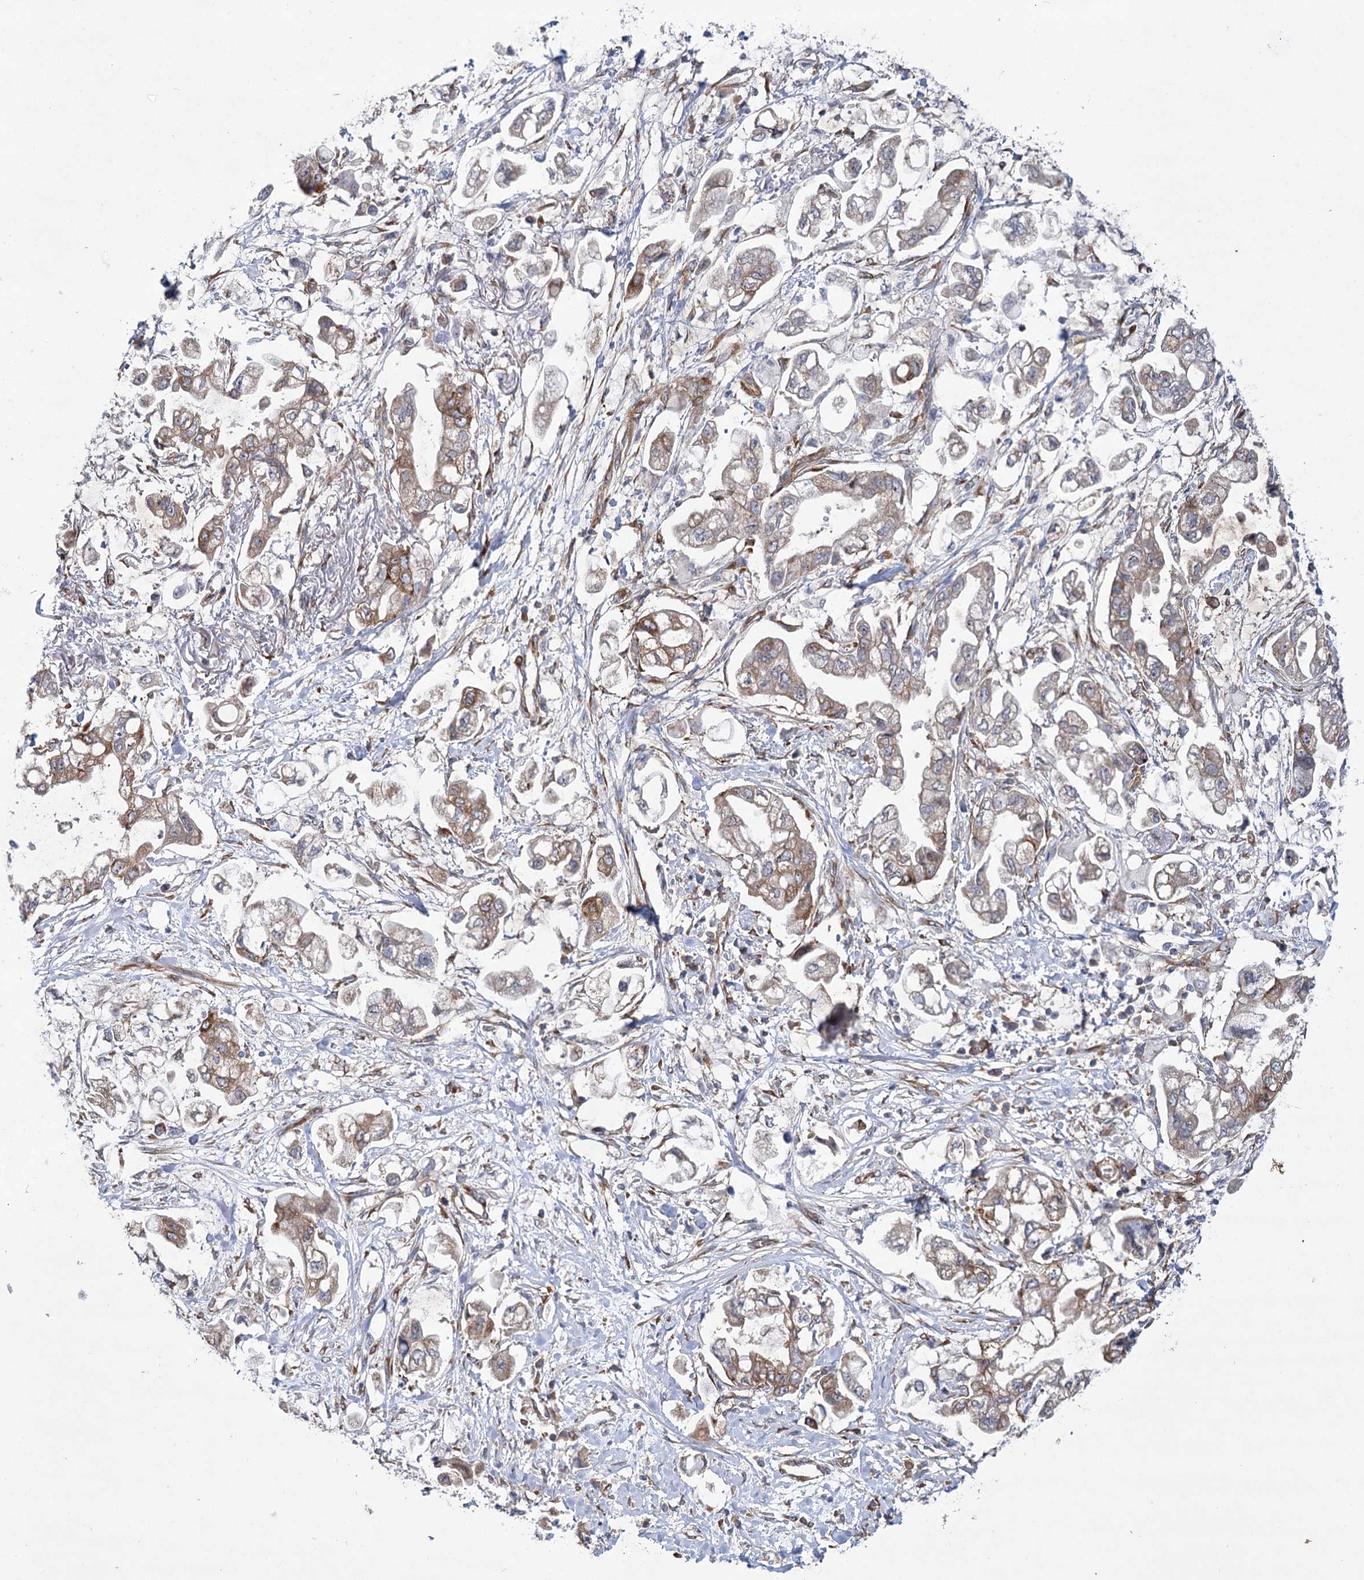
{"staining": {"intensity": "moderate", "quantity": "25%-75%", "location": "cytoplasmic/membranous"}, "tissue": "stomach cancer", "cell_type": "Tumor cells", "image_type": "cancer", "snomed": [{"axis": "morphology", "description": "Adenocarcinoma, NOS"}, {"axis": "topography", "description": "Stomach"}], "caption": "Stomach adenocarcinoma stained for a protein exhibits moderate cytoplasmic/membranous positivity in tumor cells.", "gene": "VWA2", "patient": {"sex": "male", "age": 62}}